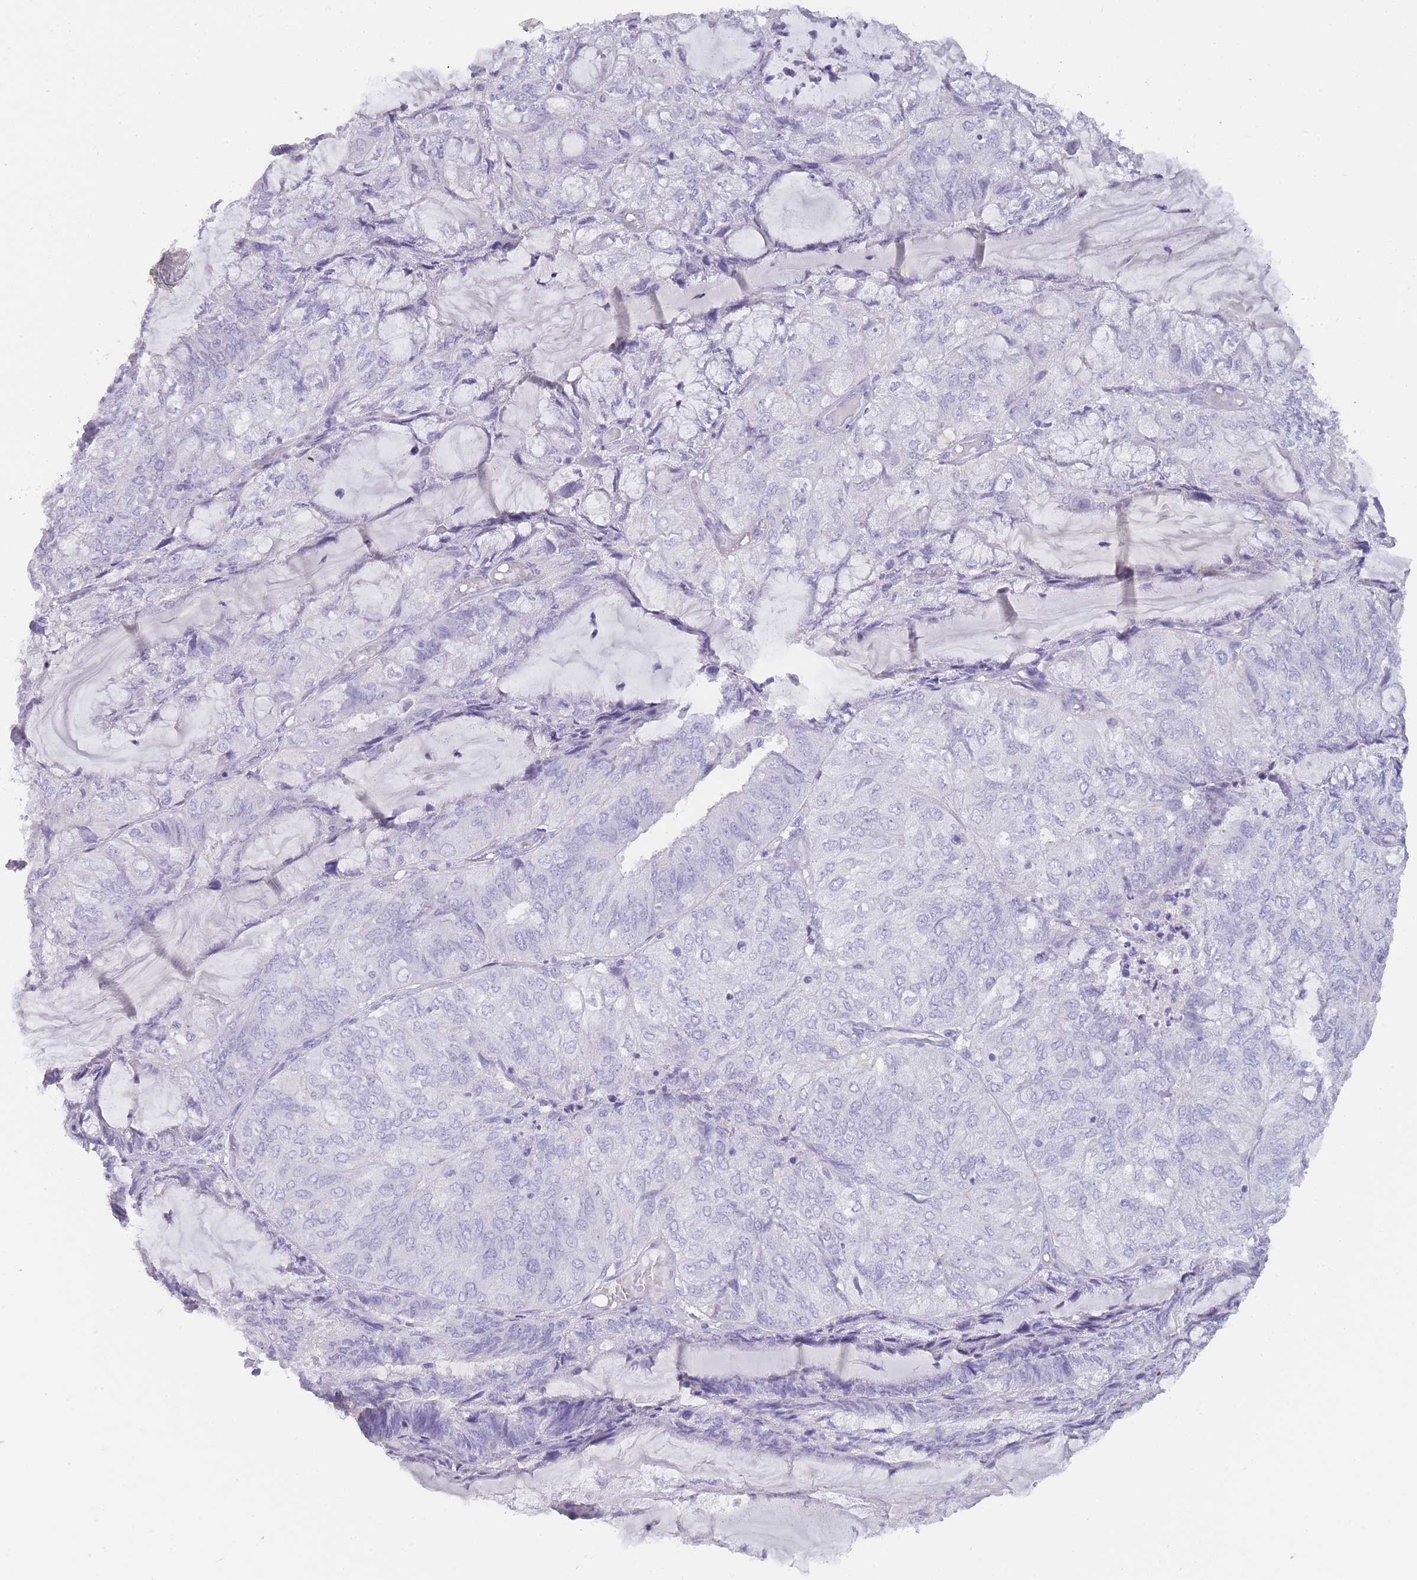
{"staining": {"intensity": "negative", "quantity": "none", "location": "none"}, "tissue": "endometrial cancer", "cell_type": "Tumor cells", "image_type": "cancer", "snomed": [{"axis": "morphology", "description": "Adenocarcinoma, NOS"}, {"axis": "topography", "description": "Endometrium"}], "caption": "Tumor cells are negative for brown protein staining in endometrial cancer. The staining is performed using DAB (3,3'-diaminobenzidine) brown chromogen with nuclei counter-stained in using hematoxylin.", "gene": "TCP11", "patient": {"sex": "female", "age": 81}}